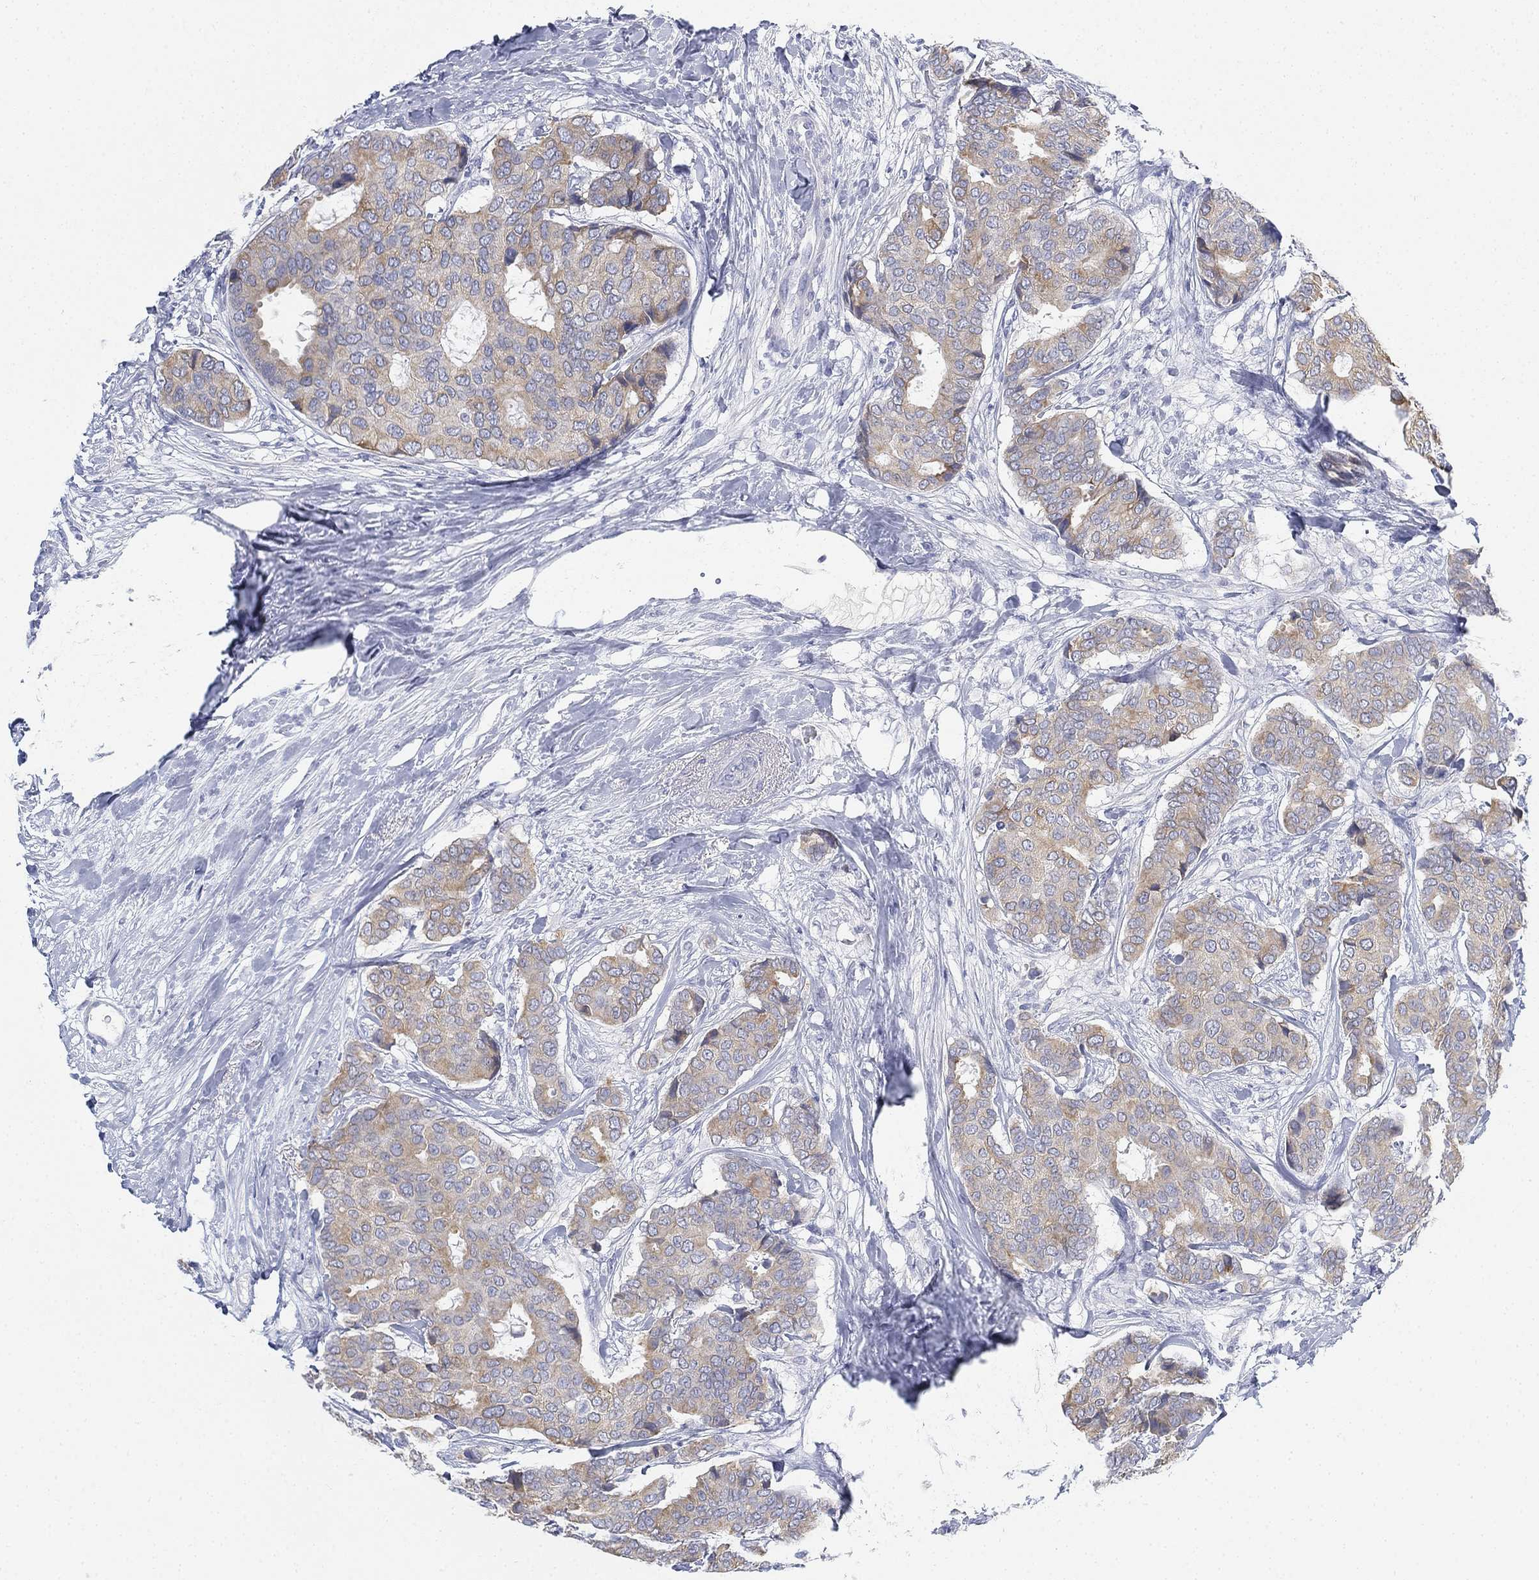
{"staining": {"intensity": "weak", "quantity": "25%-75%", "location": "cytoplasmic/membranous"}, "tissue": "breast cancer", "cell_type": "Tumor cells", "image_type": "cancer", "snomed": [{"axis": "morphology", "description": "Duct carcinoma"}, {"axis": "topography", "description": "Breast"}], "caption": "Invasive ductal carcinoma (breast) was stained to show a protein in brown. There is low levels of weak cytoplasmic/membranous expression in about 25%-75% of tumor cells.", "gene": "GCNA", "patient": {"sex": "female", "age": 75}}